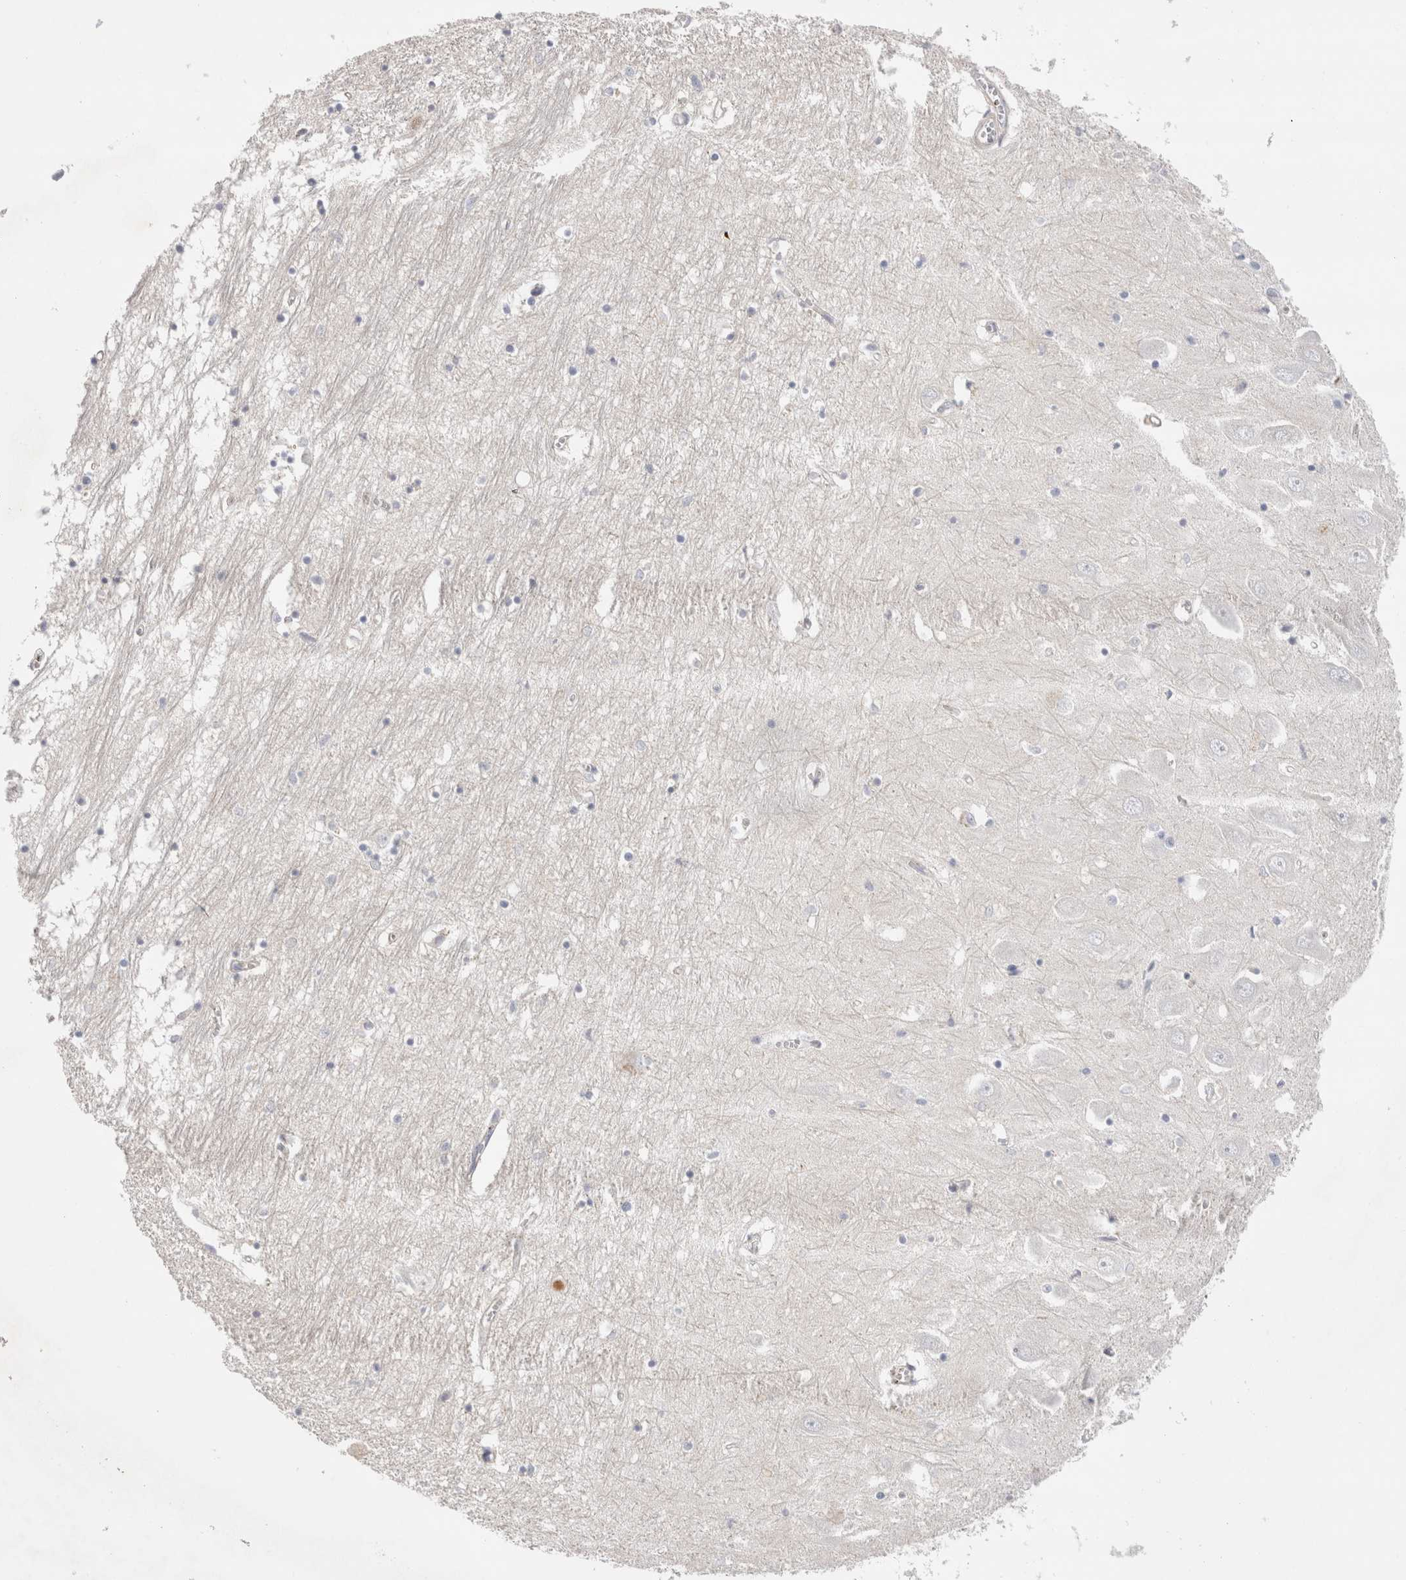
{"staining": {"intensity": "negative", "quantity": "none", "location": "none"}, "tissue": "hippocampus", "cell_type": "Glial cells", "image_type": "normal", "snomed": [{"axis": "morphology", "description": "Normal tissue, NOS"}, {"axis": "topography", "description": "Hippocampus"}], "caption": "A high-resolution histopathology image shows IHC staining of unremarkable hippocampus, which reveals no significant staining in glial cells.", "gene": "ECHDC2", "patient": {"sex": "male", "age": 70}}